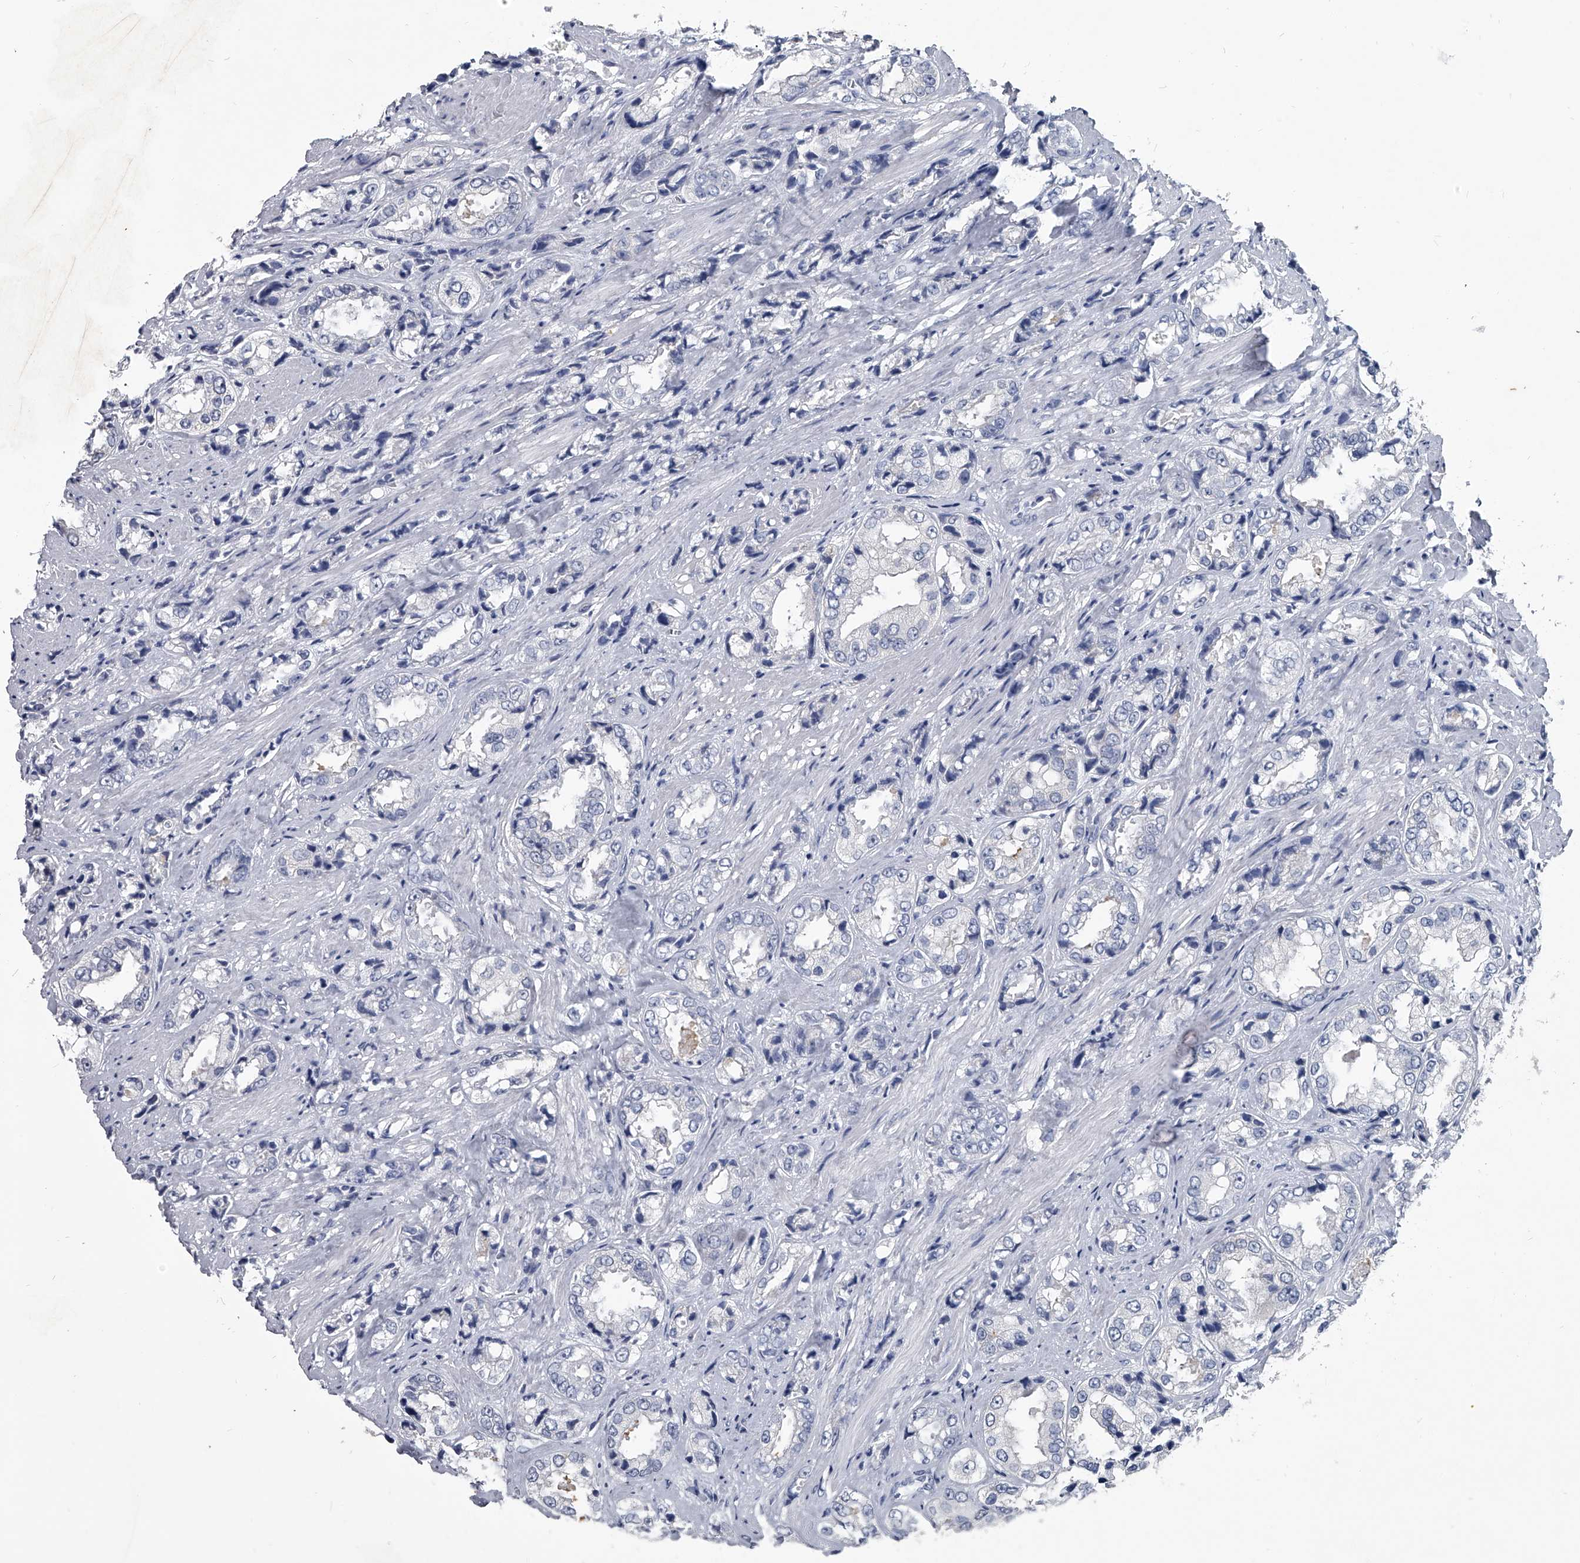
{"staining": {"intensity": "negative", "quantity": "none", "location": "none"}, "tissue": "prostate cancer", "cell_type": "Tumor cells", "image_type": "cancer", "snomed": [{"axis": "morphology", "description": "Adenocarcinoma, High grade"}, {"axis": "topography", "description": "Prostate"}], "caption": "Tumor cells show no significant protein expression in prostate adenocarcinoma (high-grade). The staining was performed using DAB to visualize the protein expression in brown, while the nuclei were stained in blue with hematoxylin (Magnification: 20x).", "gene": "BCAS1", "patient": {"sex": "male", "age": 61}}